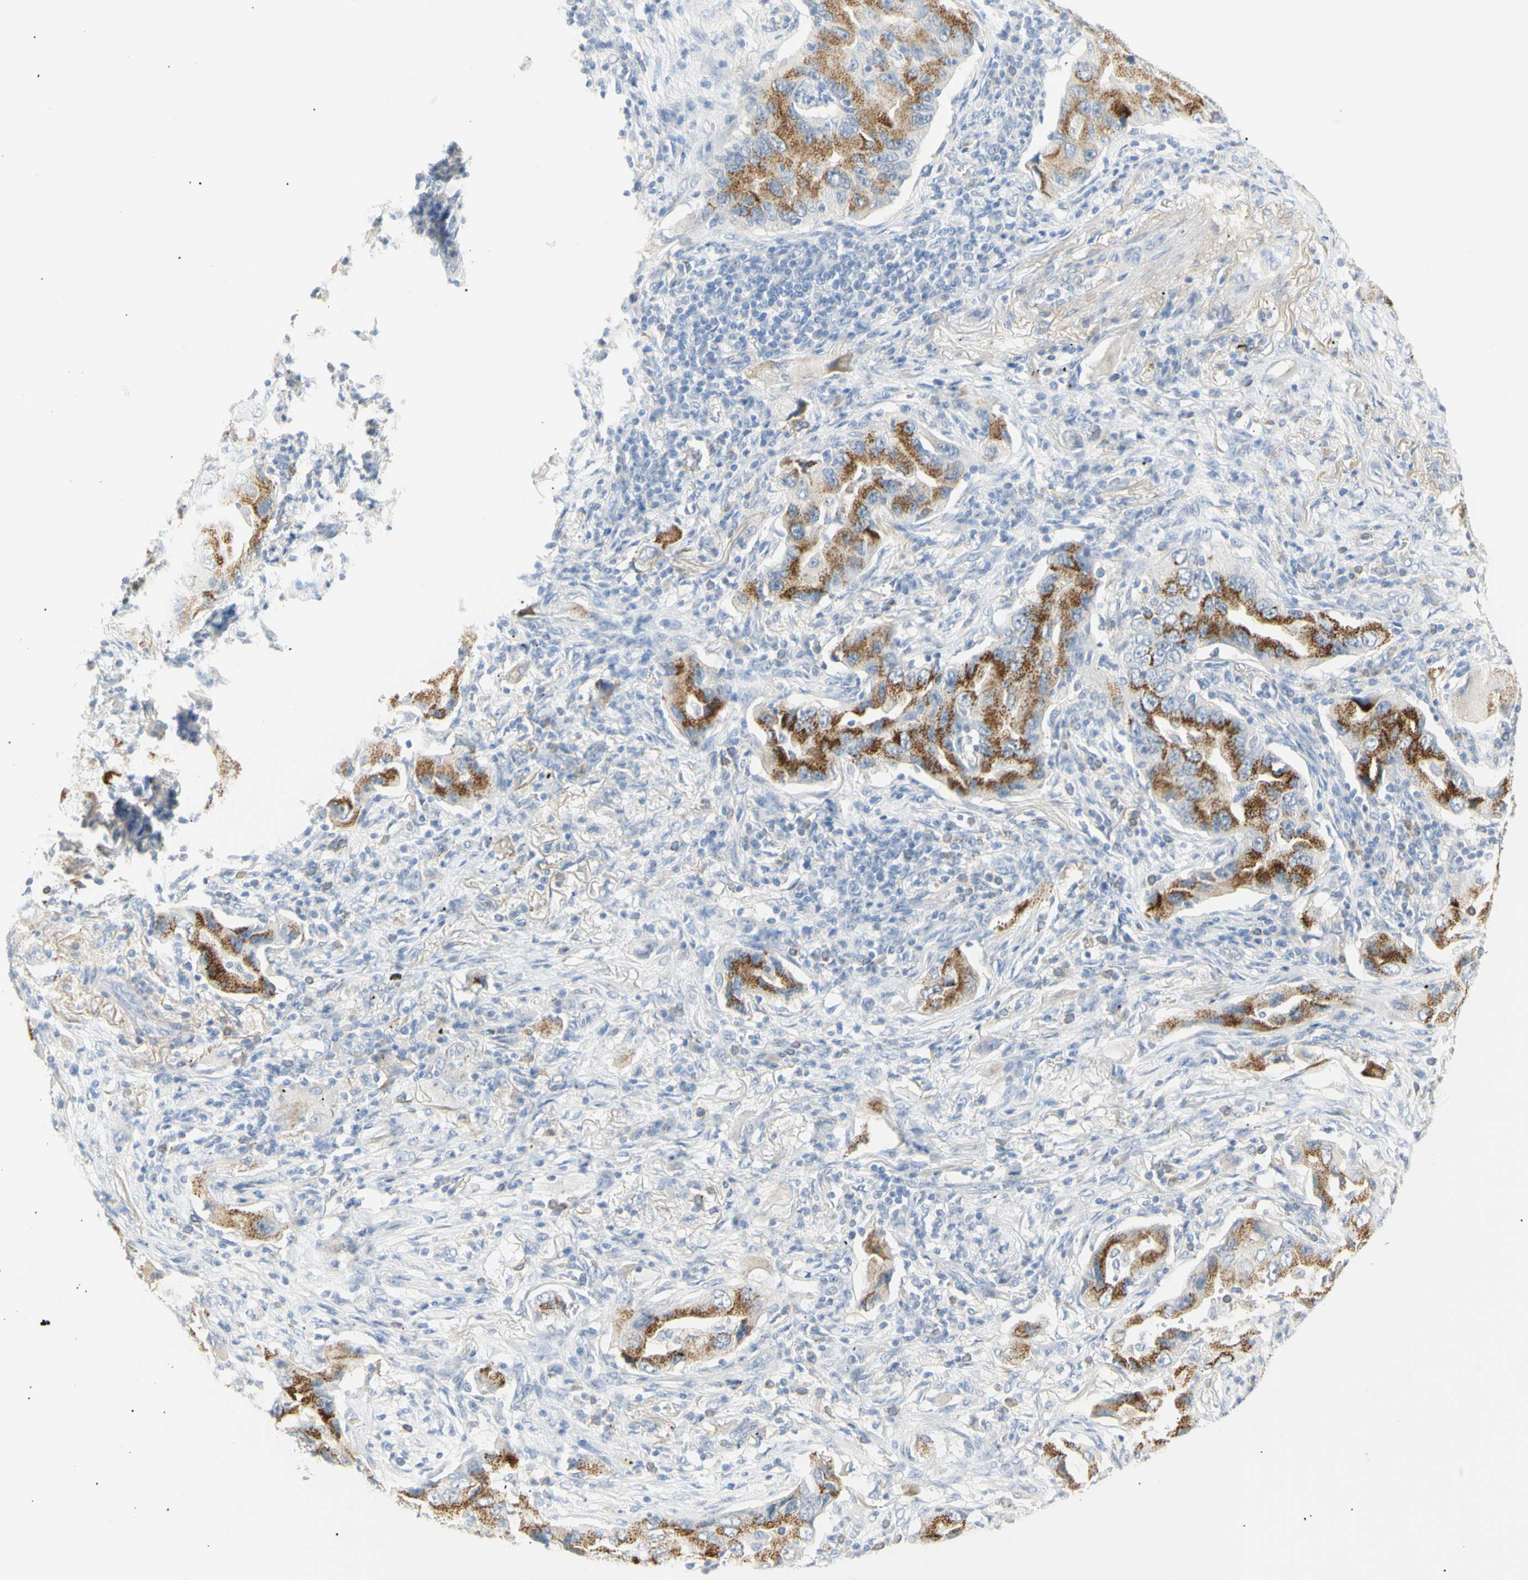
{"staining": {"intensity": "moderate", "quantity": ">75%", "location": "cytoplasmic/membranous"}, "tissue": "lung cancer", "cell_type": "Tumor cells", "image_type": "cancer", "snomed": [{"axis": "morphology", "description": "Adenocarcinoma, NOS"}, {"axis": "topography", "description": "Lung"}], "caption": "Human adenocarcinoma (lung) stained with a brown dye exhibits moderate cytoplasmic/membranous positive expression in about >75% of tumor cells.", "gene": "B4GALNT3", "patient": {"sex": "female", "age": 65}}